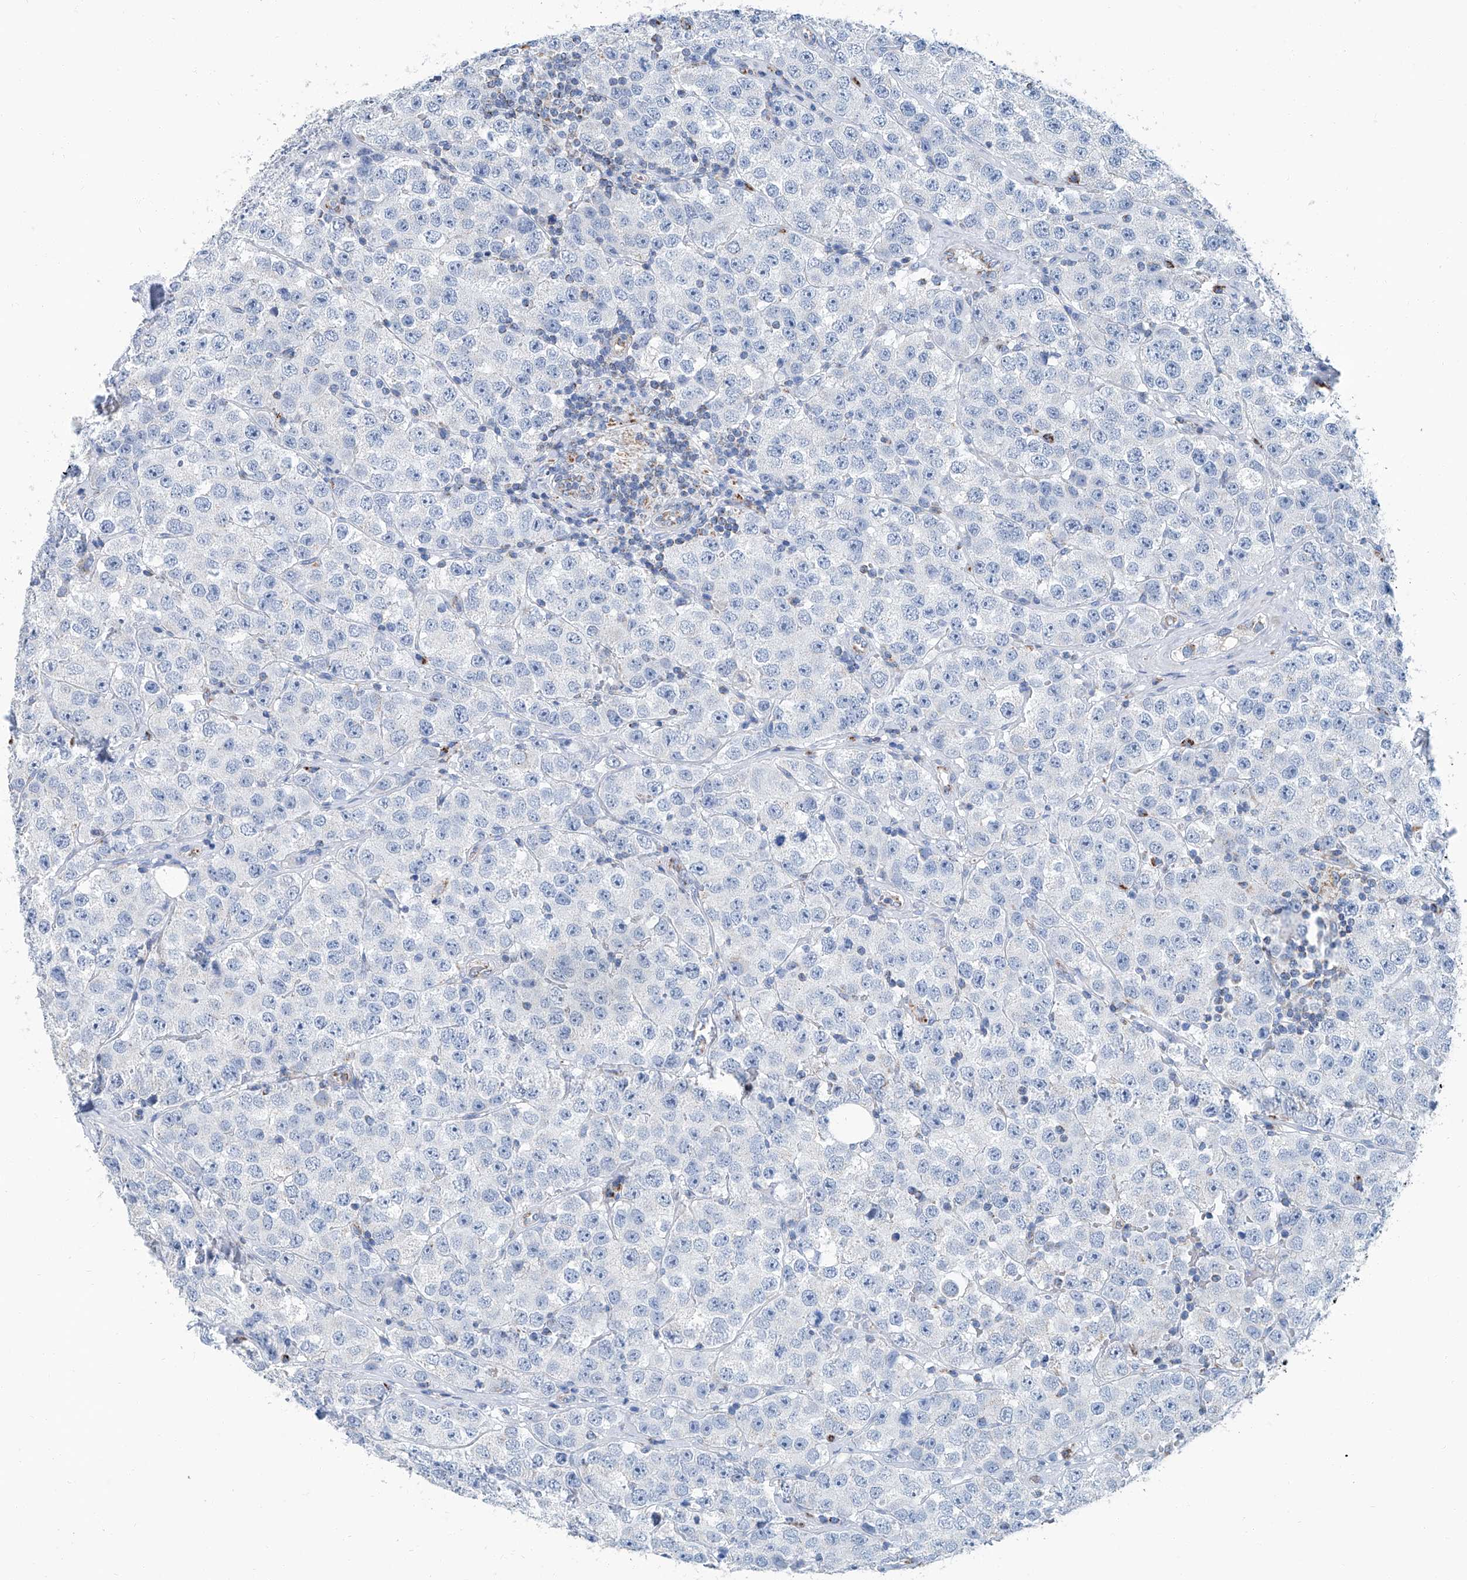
{"staining": {"intensity": "negative", "quantity": "none", "location": "none"}, "tissue": "testis cancer", "cell_type": "Tumor cells", "image_type": "cancer", "snomed": [{"axis": "morphology", "description": "Seminoma, NOS"}, {"axis": "topography", "description": "Testis"}], "caption": "This photomicrograph is of testis cancer (seminoma) stained with immunohistochemistry to label a protein in brown with the nuclei are counter-stained blue. There is no staining in tumor cells.", "gene": "MT-ND1", "patient": {"sex": "male", "age": 28}}